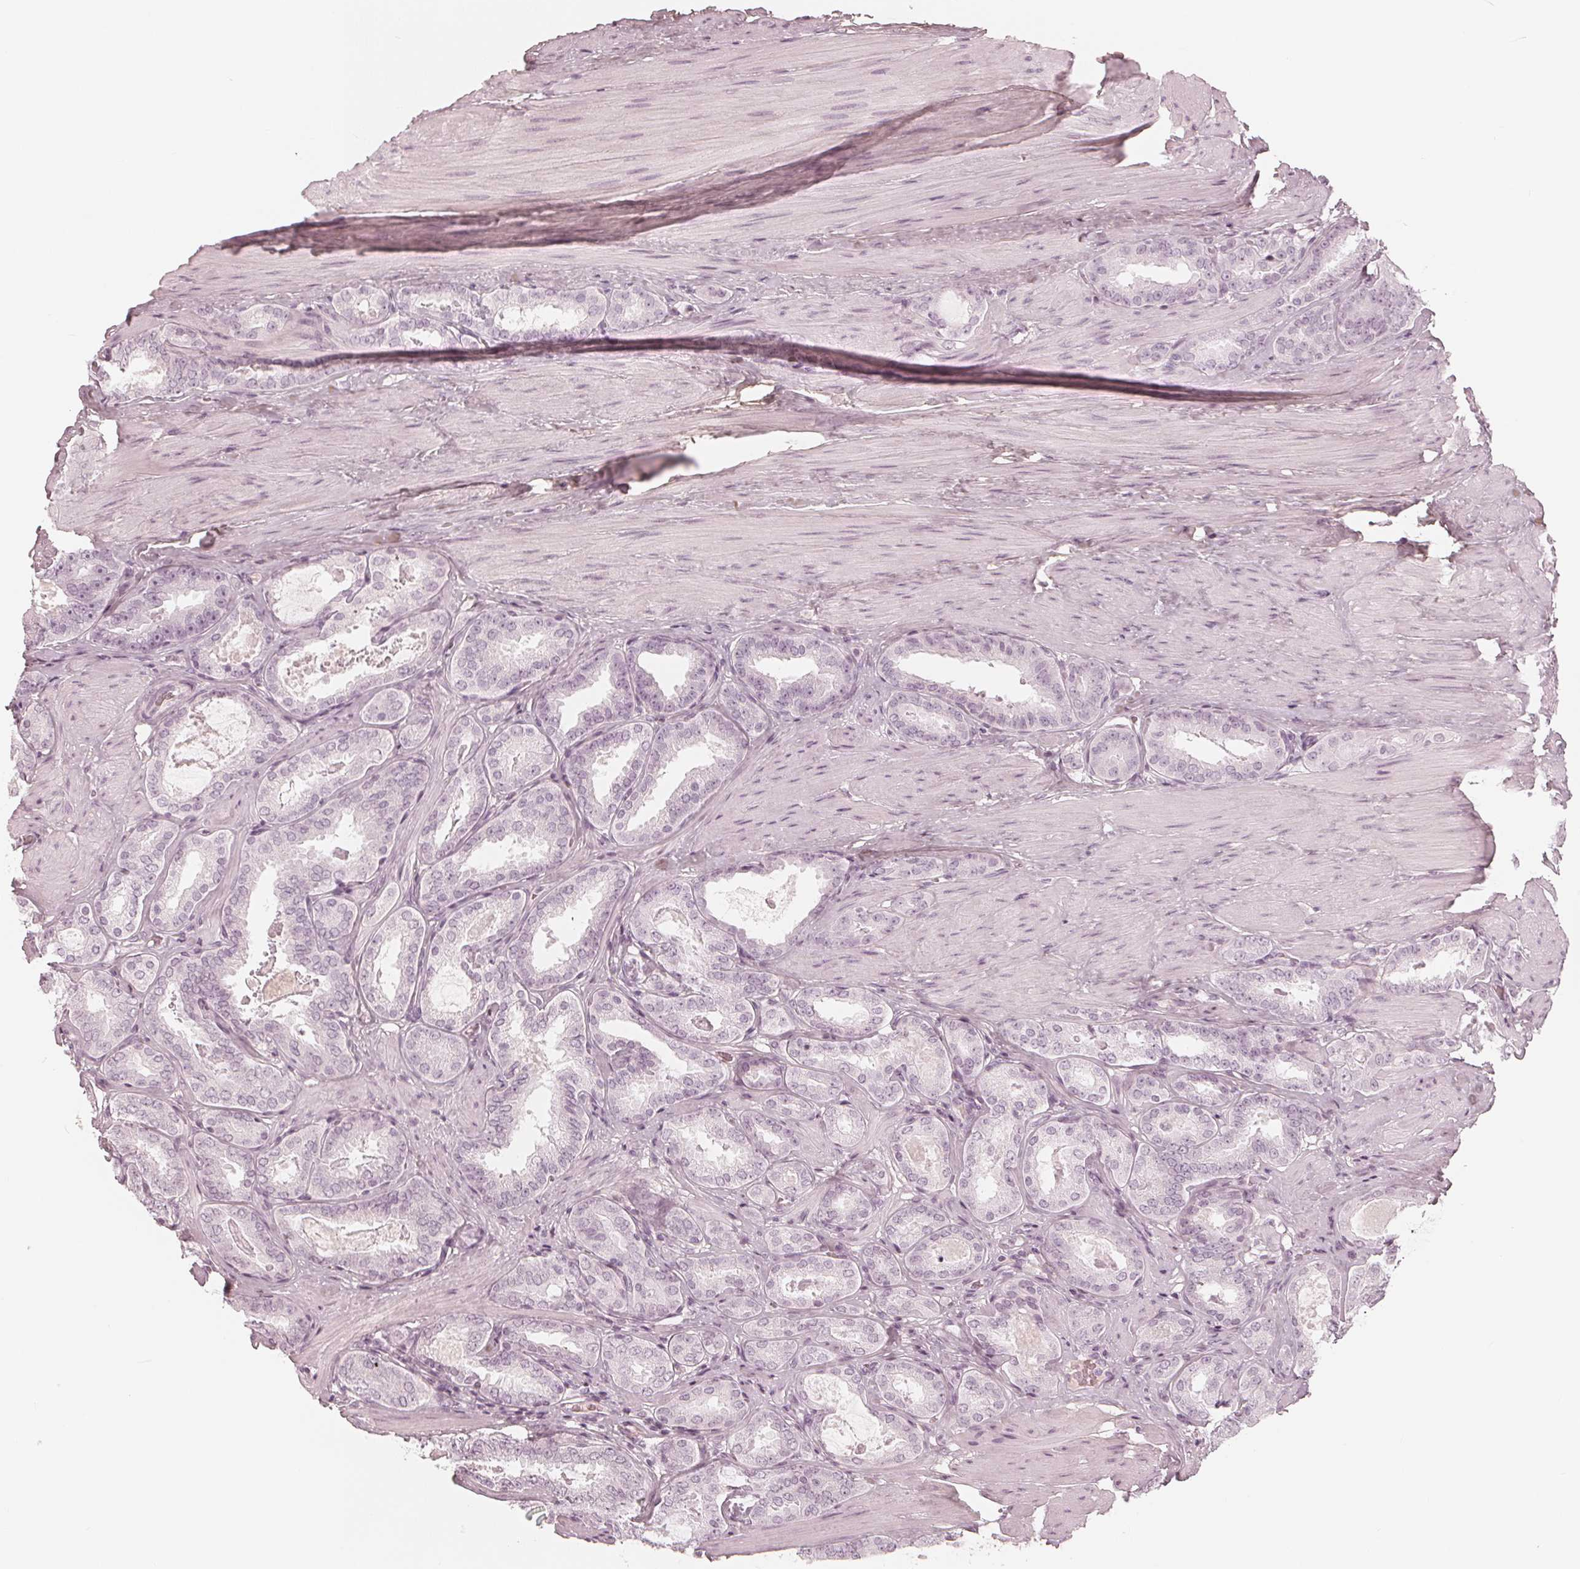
{"staining": {"intensity": "negative", "quantity": "none", "location": "none"}, "tissue": "prostate cancer", "cell_type": "Tumor cells", "image_type": "cancer", "snomed": [{"axis": "morphology", "description": "Adenocarcinoma, High grade"}, {"axis": "topography", "description": "Prostate"}], "caption": "Immunohistochemistry (IHC) micrograph of human prostate adenocarcinoma (high-grade) stained for a protein (brown), which reveals no expression in tumor cells.", "gene": "PAEP", "patient": {"sex": "male", "age": 63}}